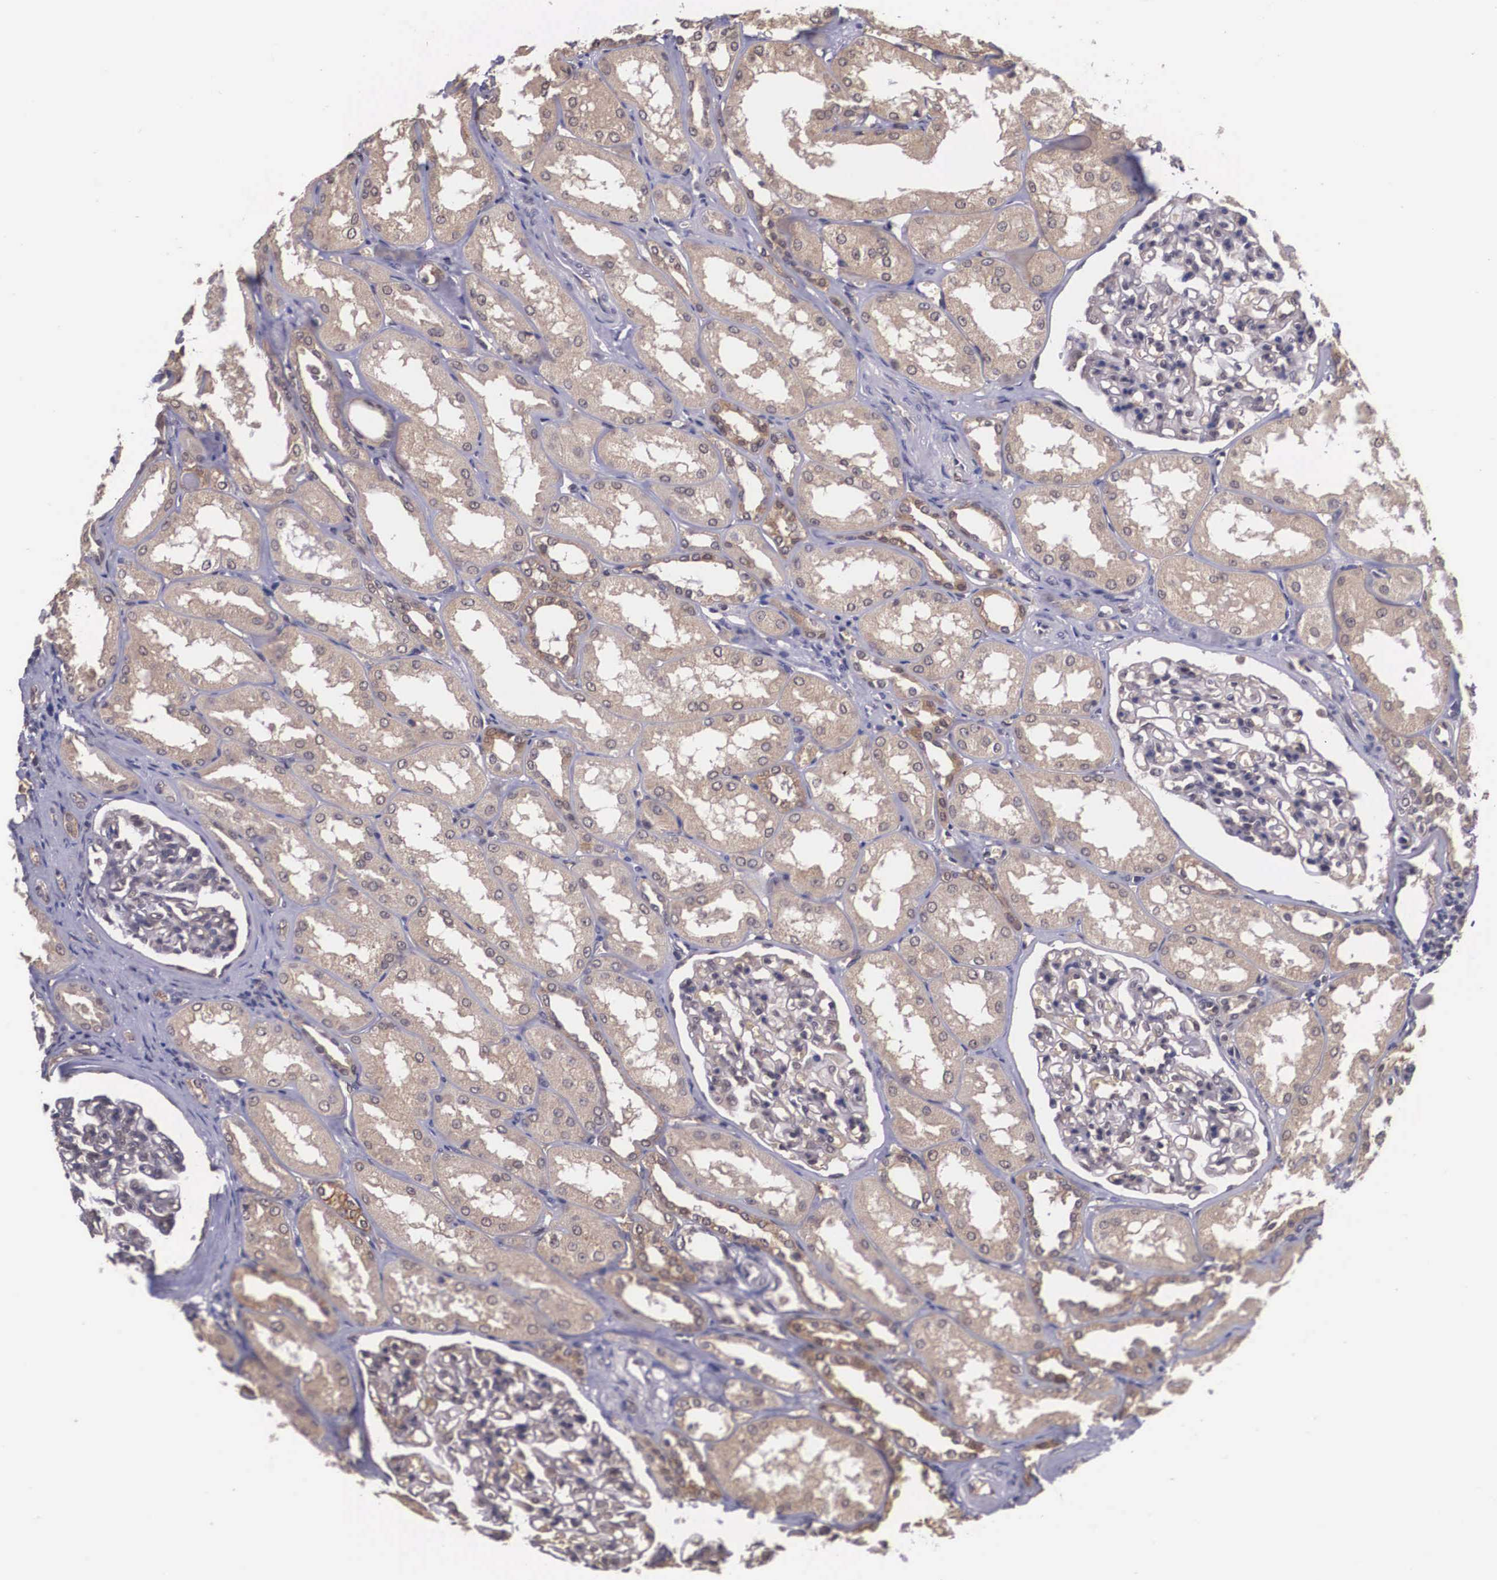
{"staining": {"intensity": "negative", "quantity": "none", "location": "none"}, "tissue": "kidney", "cell_type": "Cells in glomeruli", "image_type": "normal", "snomed": [{"axis": "morphology", "description": "Normal tissue, NOS"}, {"axis": "topography", "description": "Kidney"}], "caption": "Immunohistochemical staining of unremarkable human kidney displays no significant positivity in cells in glomeruli. (Stains: DAB (3,3'-diaminobenzidine) IHC with hematoxylin counter stain, Microscopy: brightfield microscopy at high magnification).", "gene": "VASH1", "patient": {"sex": "male", "age": 61}}